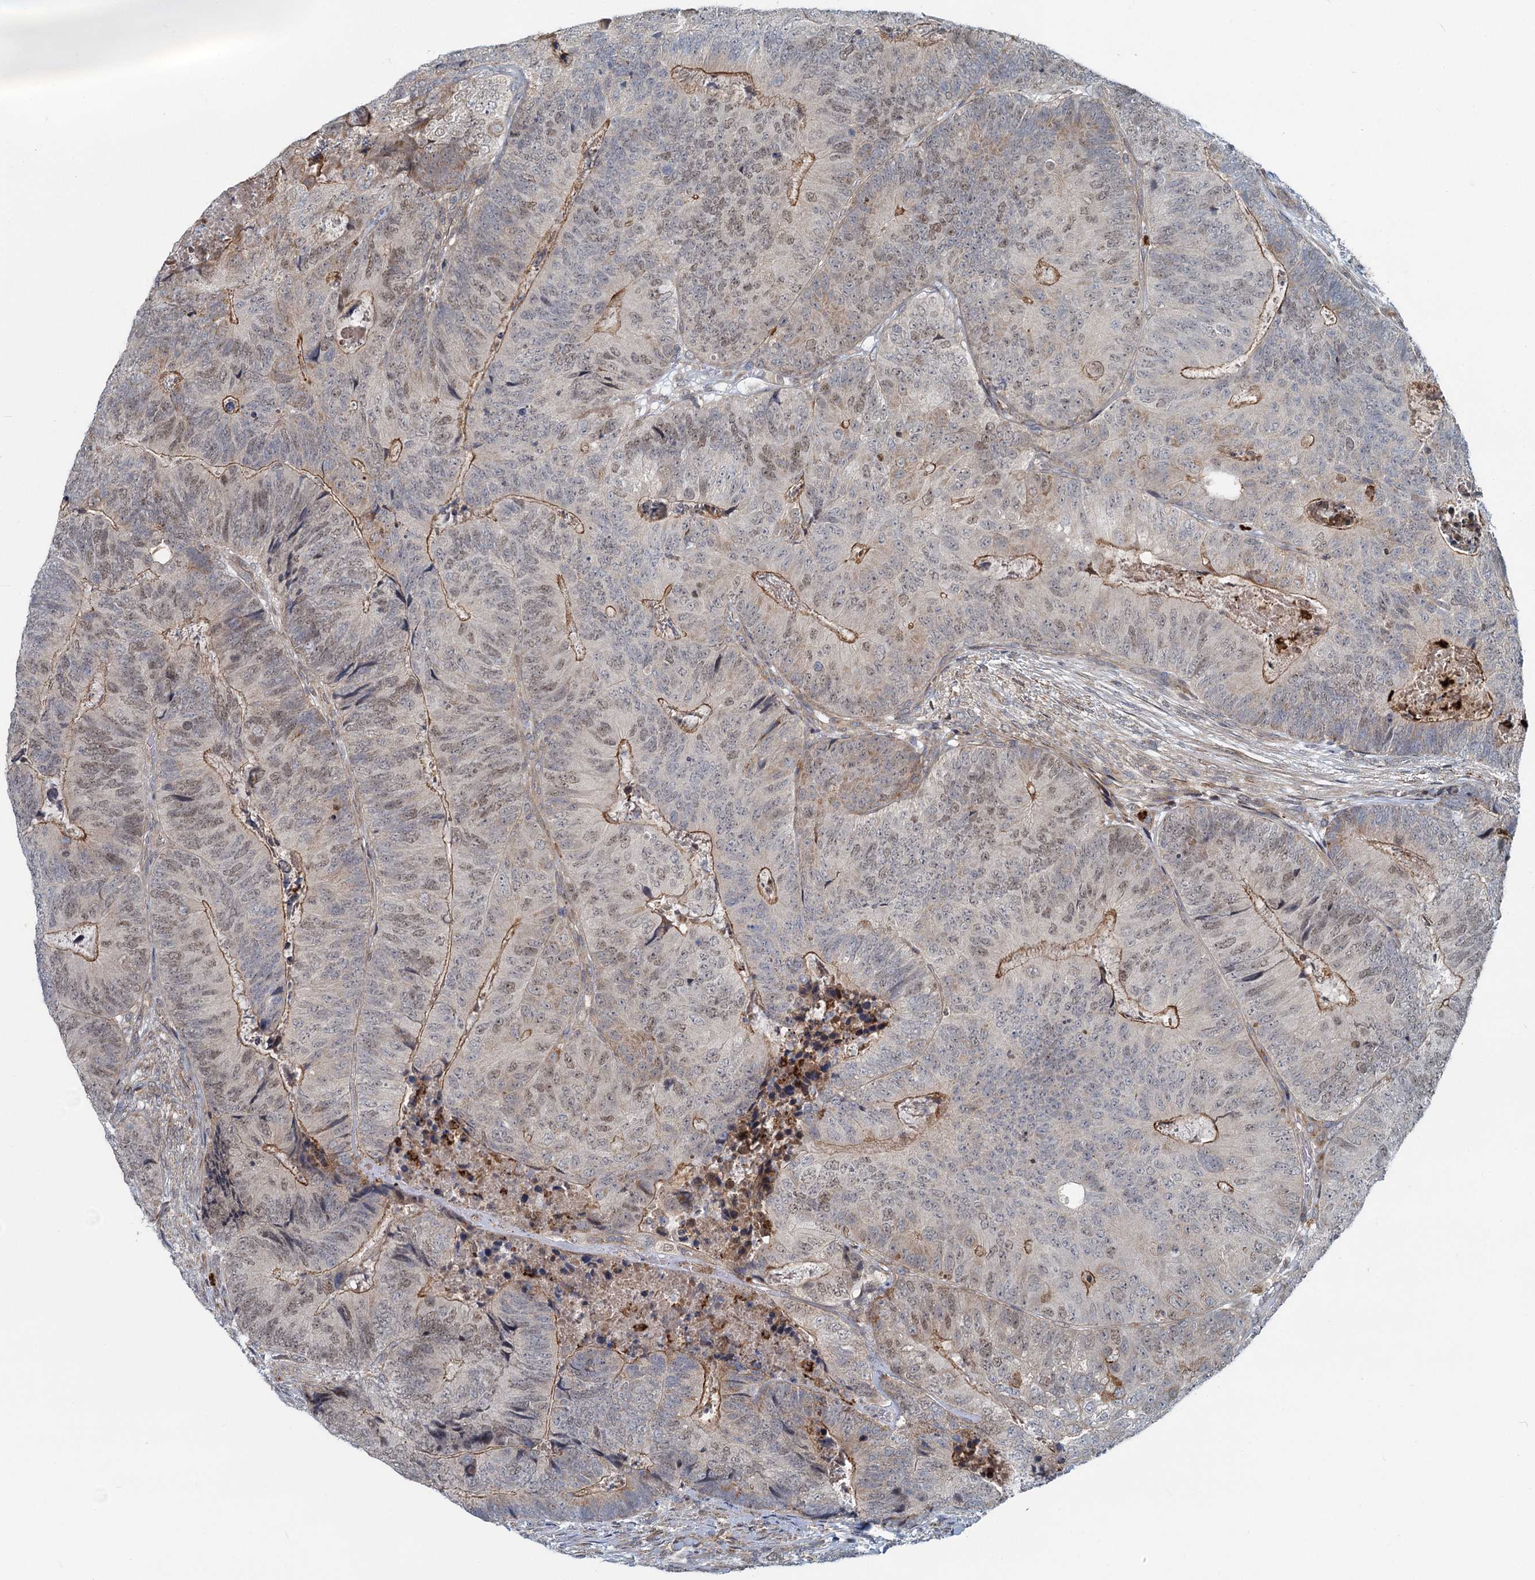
{"staining": {"intensity": "weak", "quantity": "25%-75%", "location": "cytoplasmic/membranous,nuclear"}, "tissue": "colorectal cancer", "cell_type": "Tumor cells", "image_type": "cancer", "snomed": [{"axis": "morphology", "description": "Adenocarcinoma, NOS"}, {"axis": "topography", "description": "Colon"}], "caption": "Tumor cells demonstrate low levels of weak cytoplasmic/membranous and nuclear staining in approximately 25%-75% of cells in human adenocarcinoma (colorectal).", "gene": "ADCY2", "patient": {"sex": "female", "age": 67}}